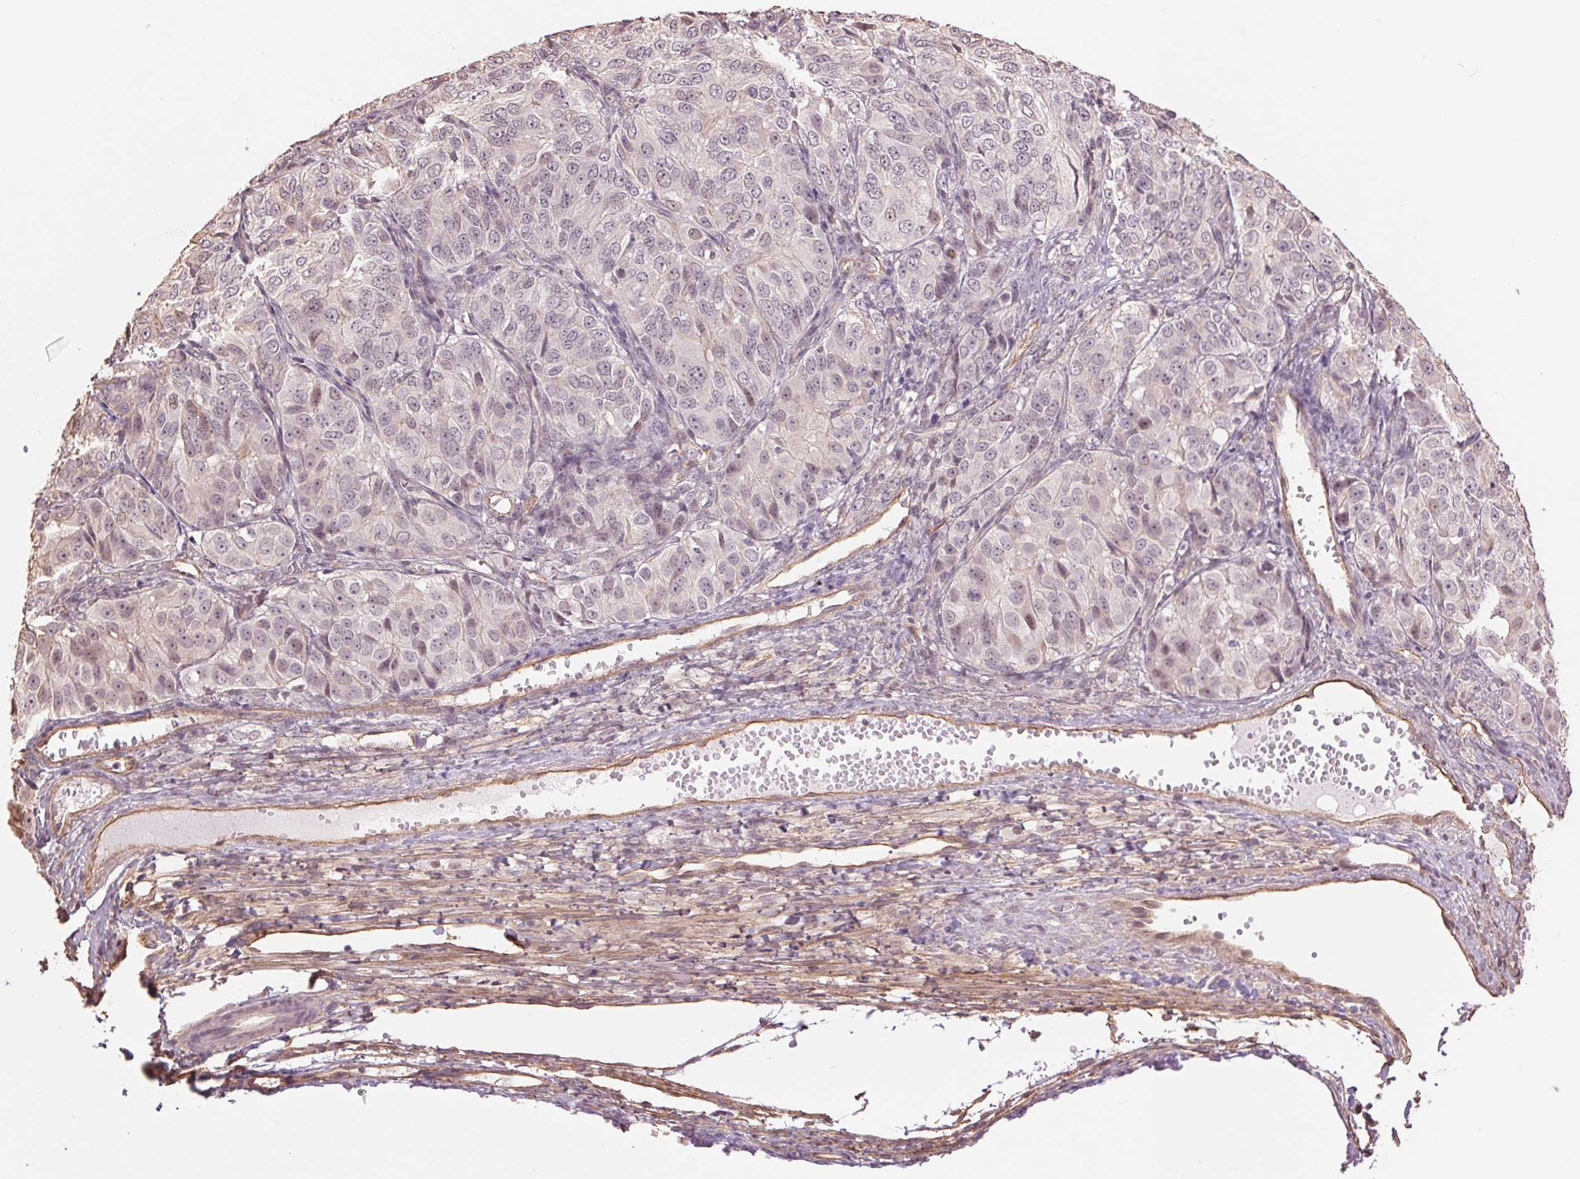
{"staining": {"intensity": "weak", "quantity": "<25%", "location": "nuclear"}, "tissue": "ovarian cancer", "cell_type": "Tumor cells", "image_type": "cancer", "snomed": [{"axis": "morphology", "description": "Carcinoma, endometroid"}, {"axis": "topography", "description": "Ovary"}], "caption": "Immunohistochemistry of human endometroid carcinoma (ovarian) displays no expression in tumor cells.", "gene": "PALM", "patient": {"sex": "female", "age": 51}}